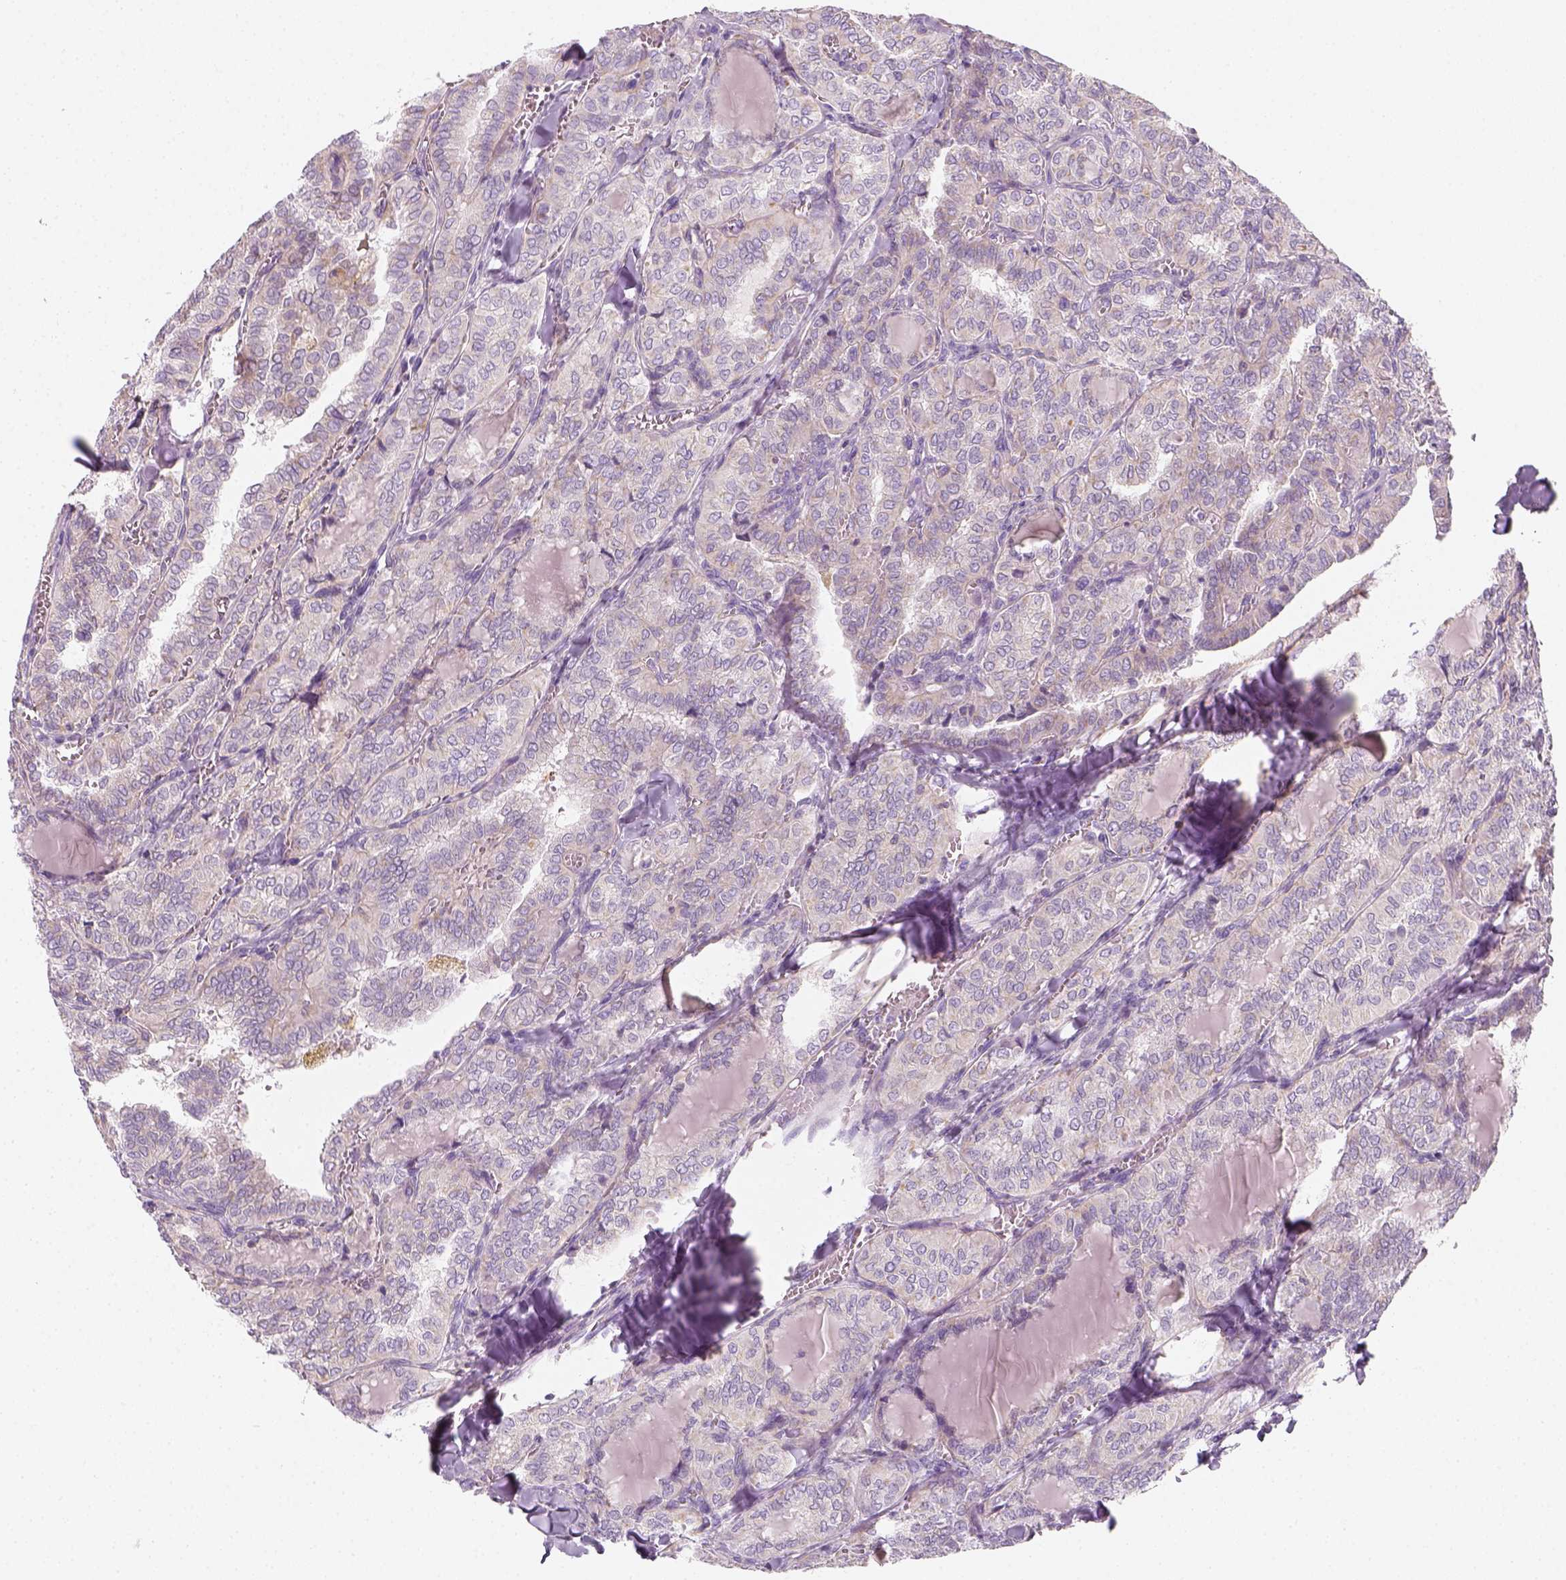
{"staining": {"intensity": "negative", "quantity": "none", "location": "none"}, "tissue": "thyroid cancer", "cell_type": "Tumor cells", "image_type": "cancer", "snomed": [{"axis": "morphology", "description": "Papillary adenocarcinoma, NOS"}, {"axis": "topography", "description": "Thyroid gland"}], "caption": "A high-resolution image shows IHC staining of thyroid cancer (papillary adenocarcinoma), which shows no significant staining in tumor cells. (Stains: DAB (3,3'-diaminobenzidine) IHC with hematoxylin counter stain, Microscopy: brightfield microscopy at high magnification).", "gene": "AWAT2", "patient": {"sex": "female", "age": 41}}